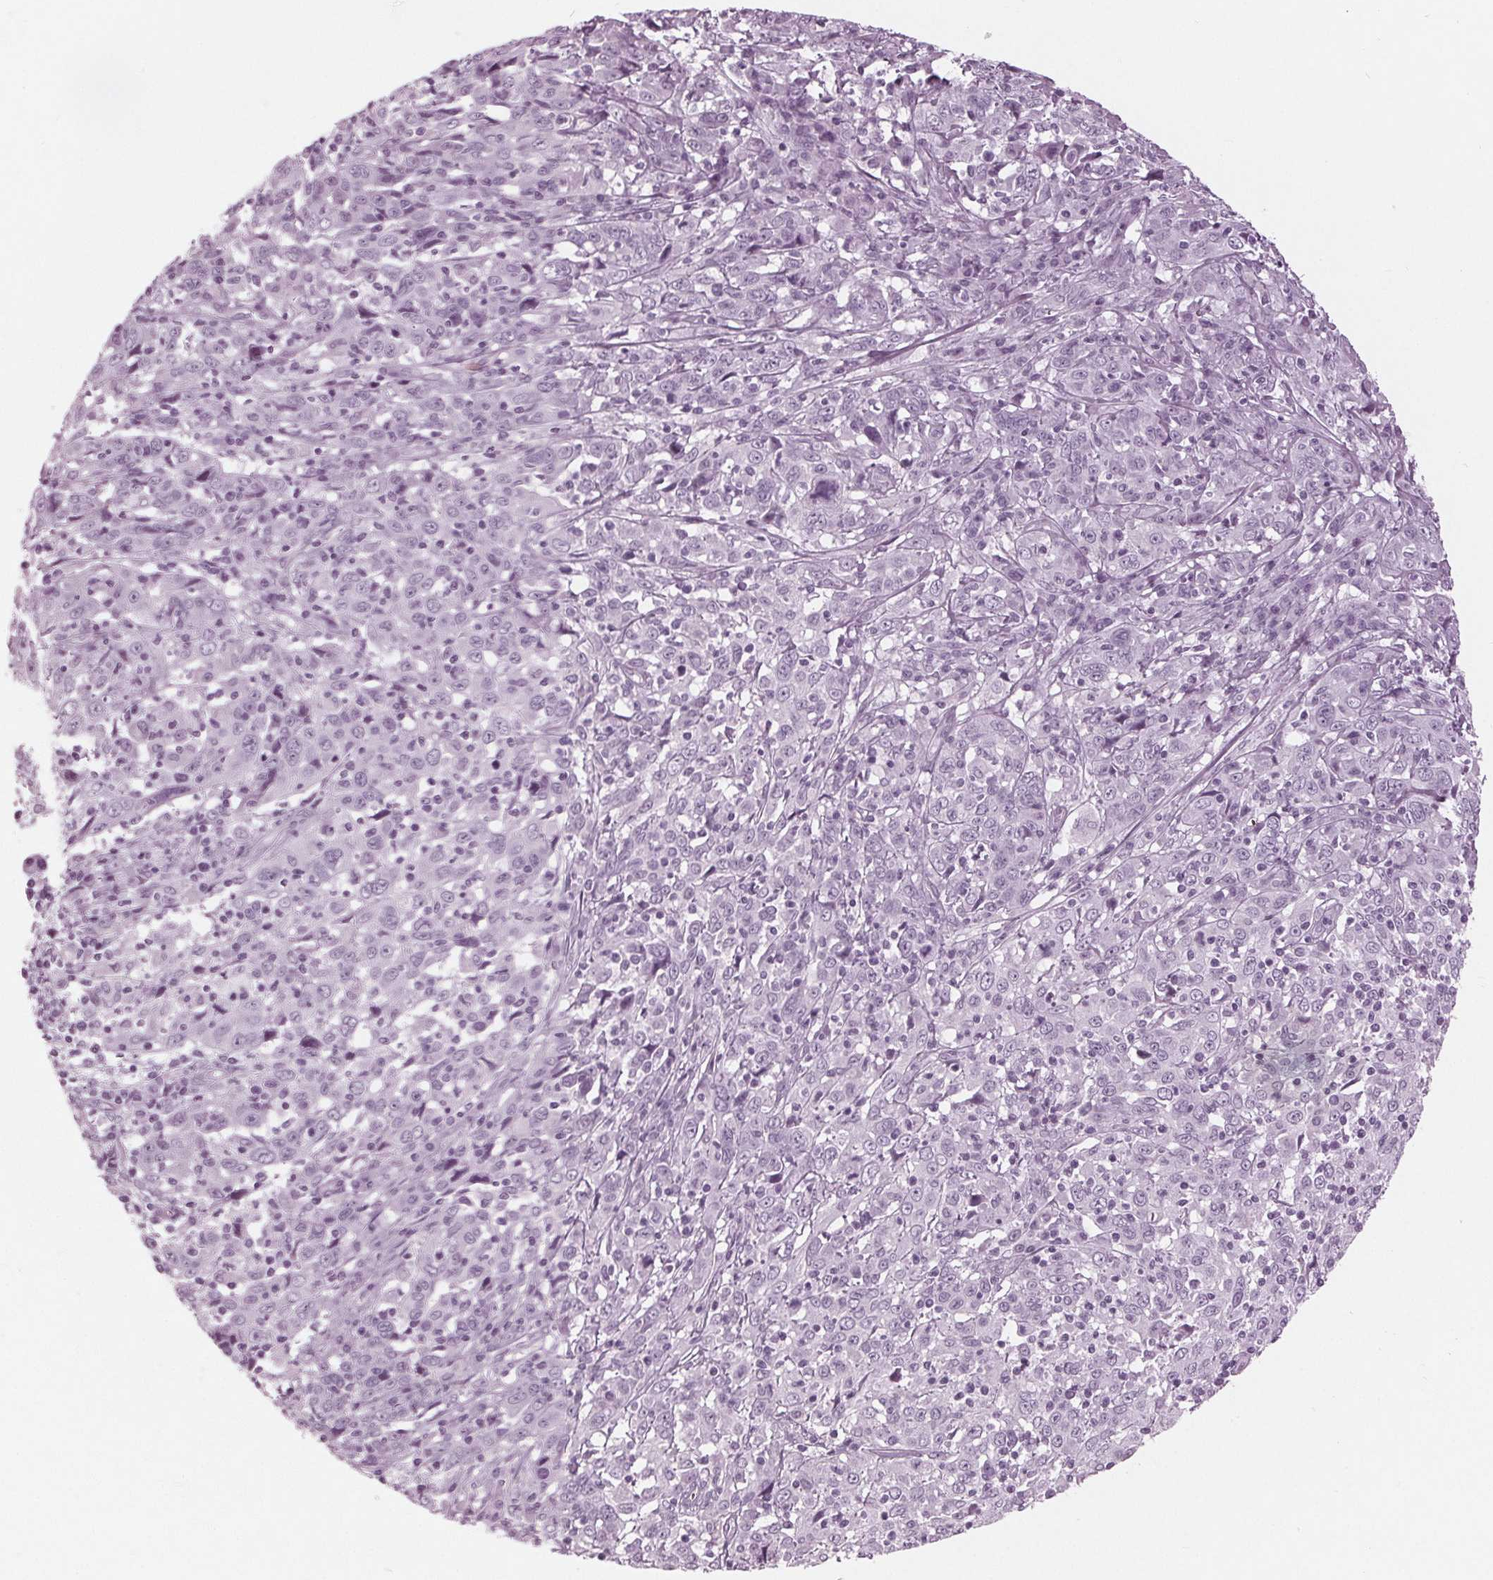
{"staining": {"intensity": "negative", "quantity": "none", "location": "none"}, "tissue": "cervical cancer", "cell_type": "Tumor cells", "image_type": "cancer", "snomed": [{"axis": "morphology", "description": "Squamous cell carcinoma, NOS"}, {"axis": "topography", "description": "Cervix"}], "caption": "Protein analysis of cervical cancer (squamous cell carcinoma) shows no significant positivity in tumor cells. The staining was performed using DAB (3,3'-diaminobenzidine) to visualize the protein expression in brown, while the nuclei were stained in blue with hematoxylin (Magnification: 20x).", "gene": "KRT28", "patient": {"sex": "female", "age": 46}}